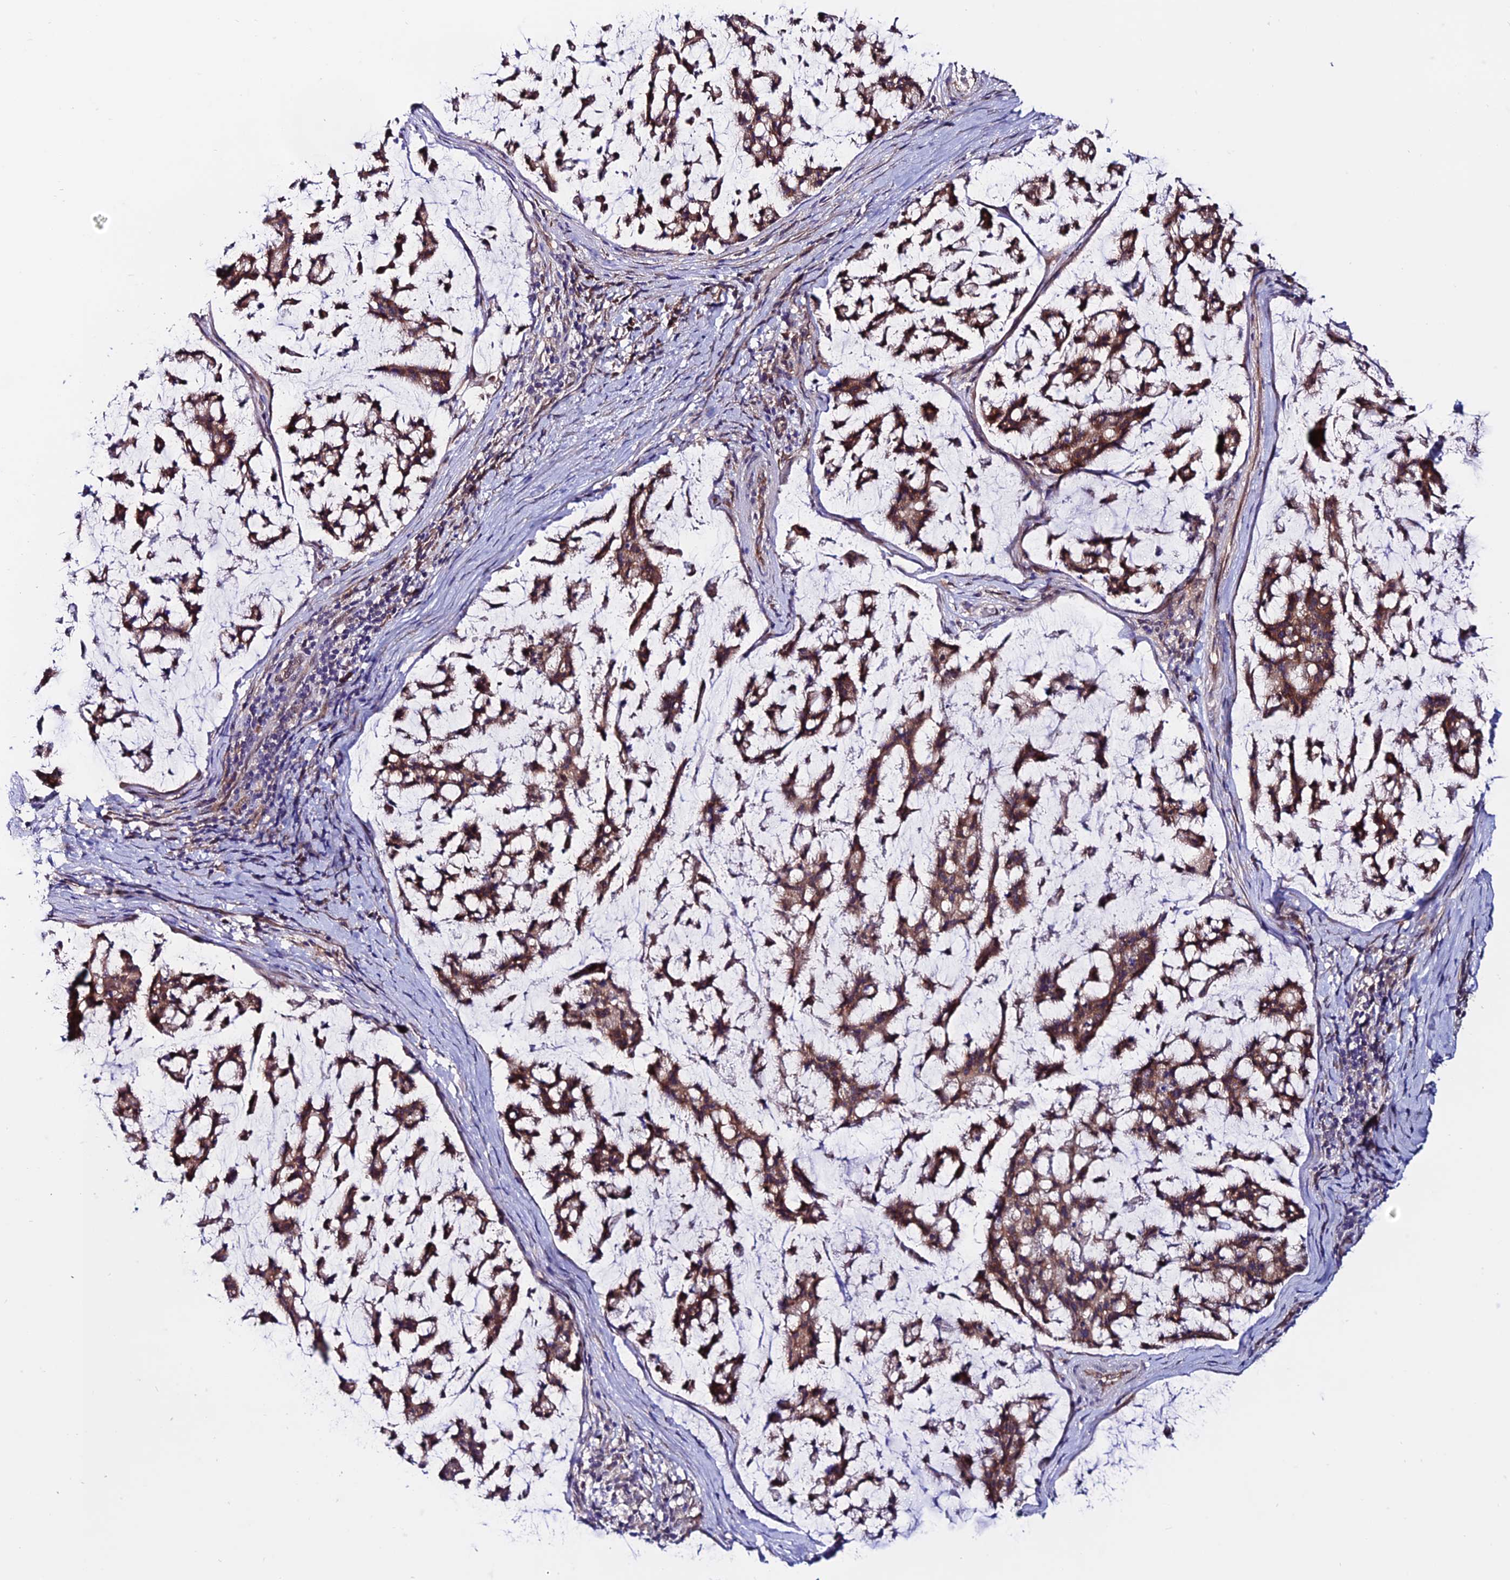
{"staining": {"intensity": "moderate", "quantity": ">75%", "location": "cytoplasmic/membranous,nuclear"}, "tissue": "stomach cancer", "cell_type": "Tumor cells", "image_type": "cancer", "snomed": [{"axis": "morphology", "description": "Adenocarcinoma, NOS"}, {"axis": "topography", "description": "Stomach, lower"}], "caption": "Adenocarcinoma (stomach) tissue displays moderate cytoplasmic/membranous and nuclear positivity in approximately >75% of tumor cells", "gene": "FZD8", "patient": {"sex": "male", "age": 67}}